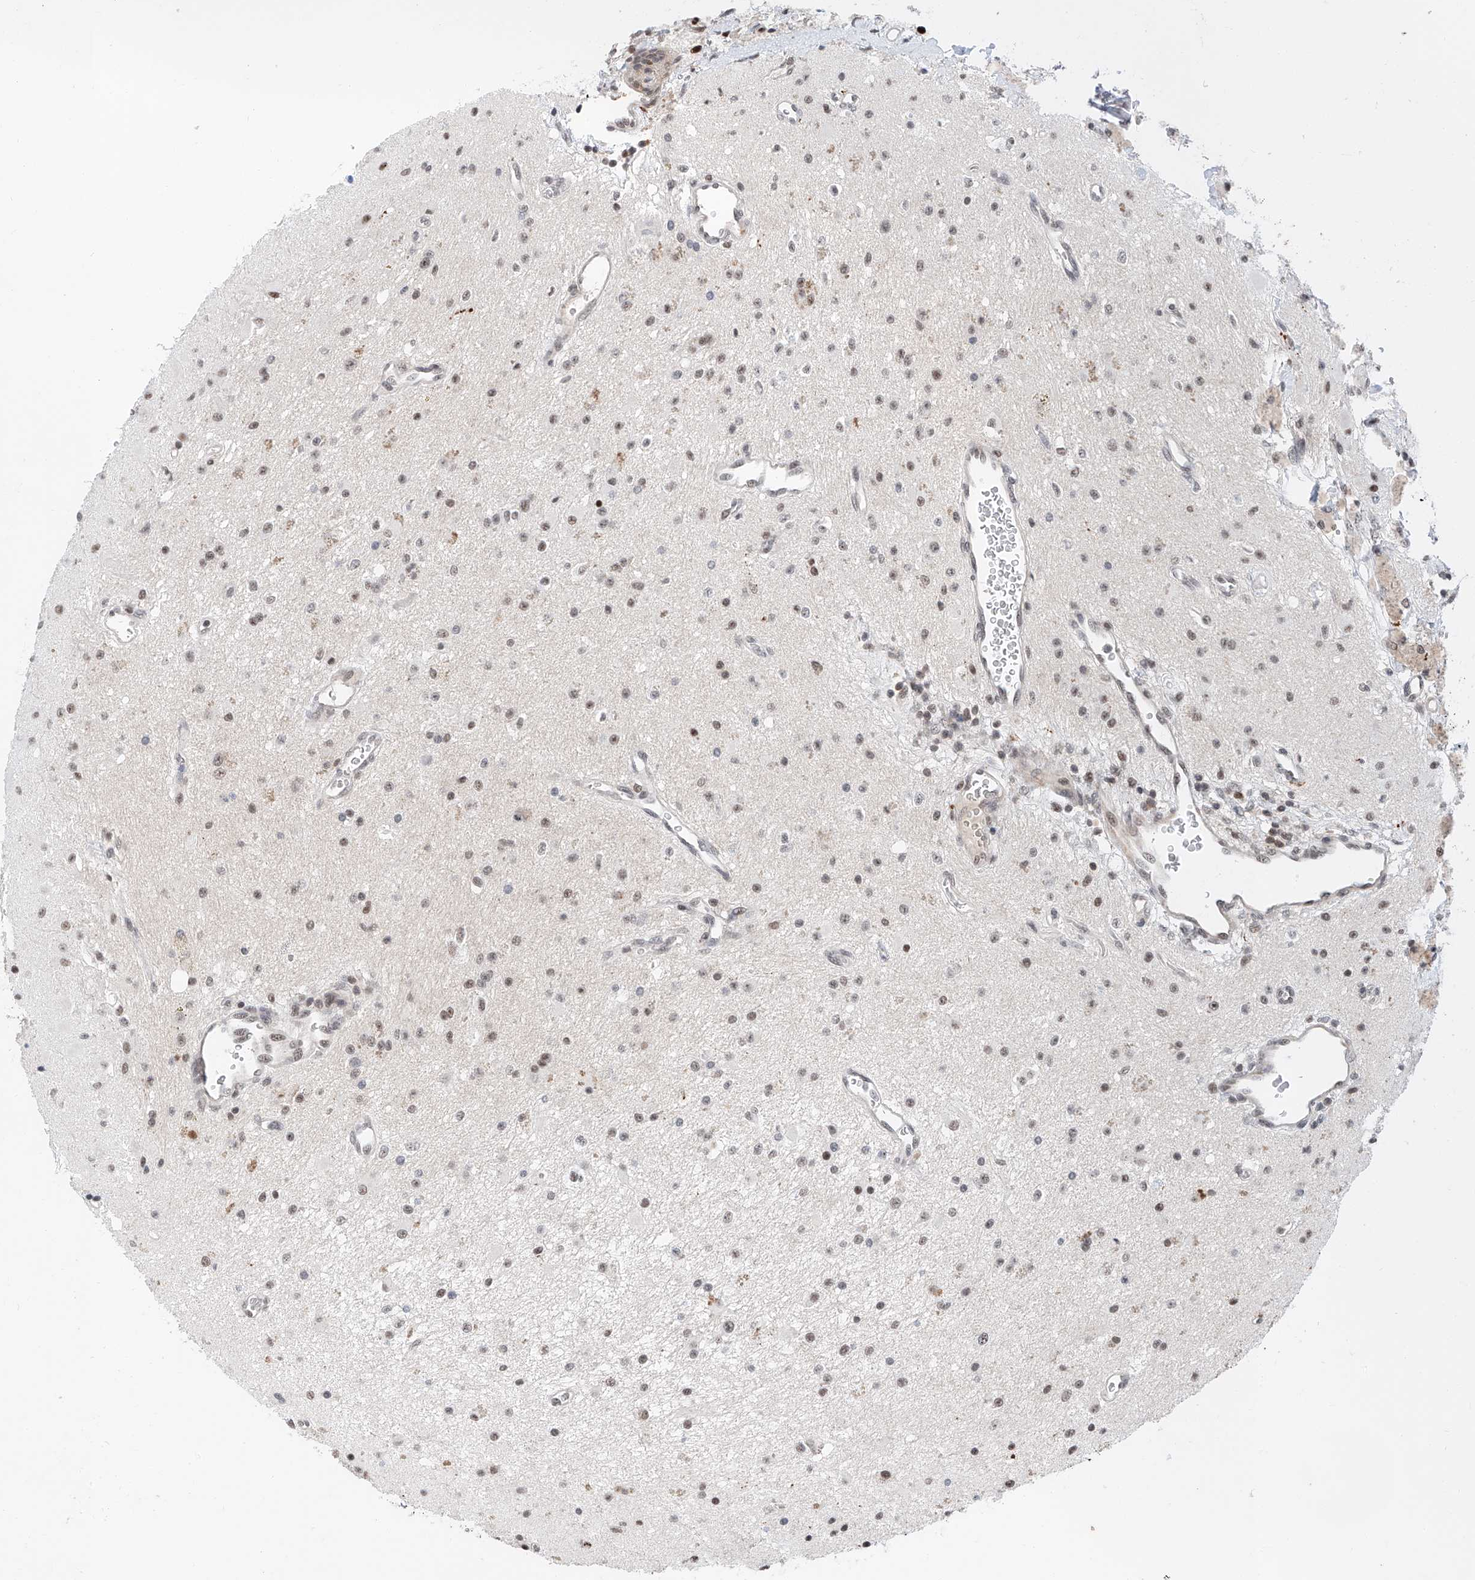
{"staining": {"intensity": "moderate", "quantity": "25%-75%", "location": "nuclear"}, "tissue": "glioma", "cell_type": "Tumor cells", "image_type": "cancer", "snomed": [{"axis": "morphology", "description": "Glioma, malignant, High grade"}, {"axis": "topography", "description": "Brain"}], "caption": "Protein expression analysis of glioma shows moderate nuclear positivity in about 25%-75% of tumor cells. (DAB = brown stain, brightfield microscopy at high magnification).", "gene": "SNRNP200", "patient": {"sex": "male", "age": 34}}